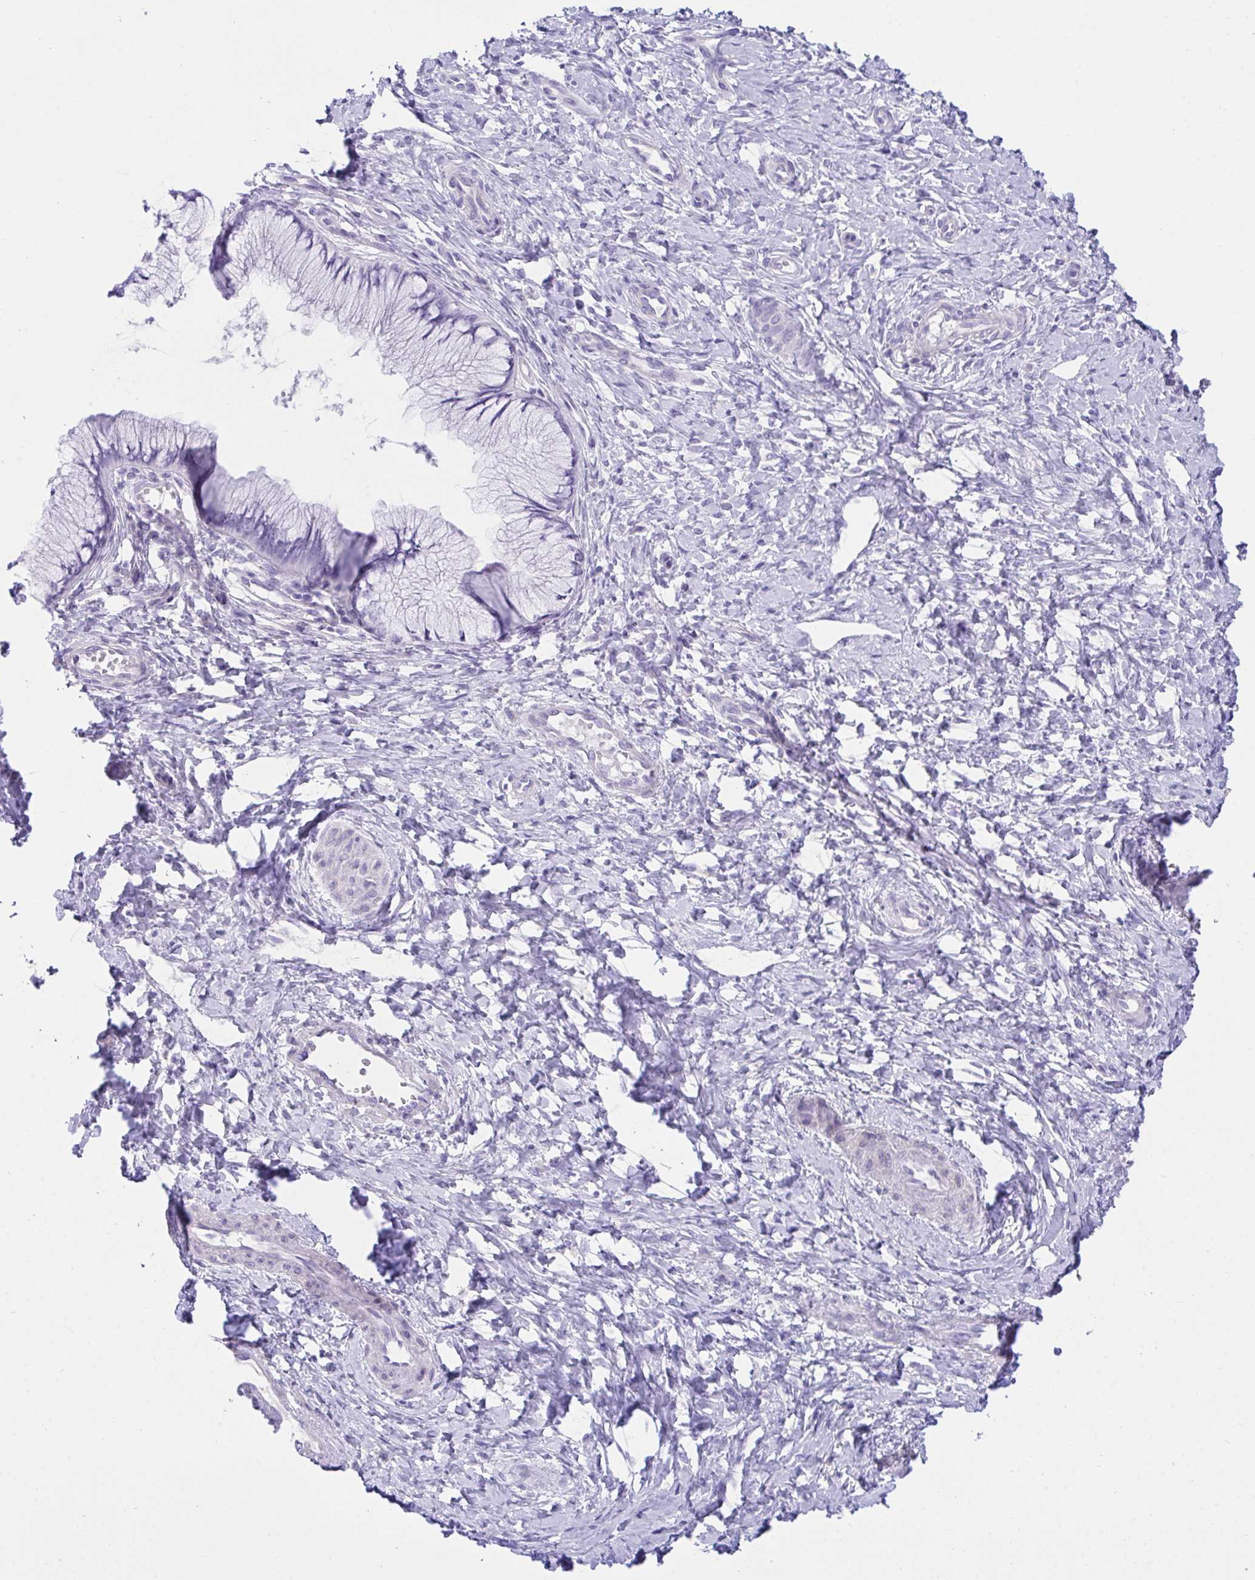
{"staining": {"intensity": "negative", "quantity": "none", "location": "none"}, "tissue": "cervix", "cell_type": "Glandular cells", "image_type": "normal", "snomed": [{"axis": "morphology", "description": "Normal tissue, NOS"}, {"axis": "topography", "description": "Cervix"}], "caption": "This is an immunohistochemistry image of benign human cervix. There is no staining in glandular cells.", "gene": "TMEM106B", "patient": {"sex": "female", "age": 37}}